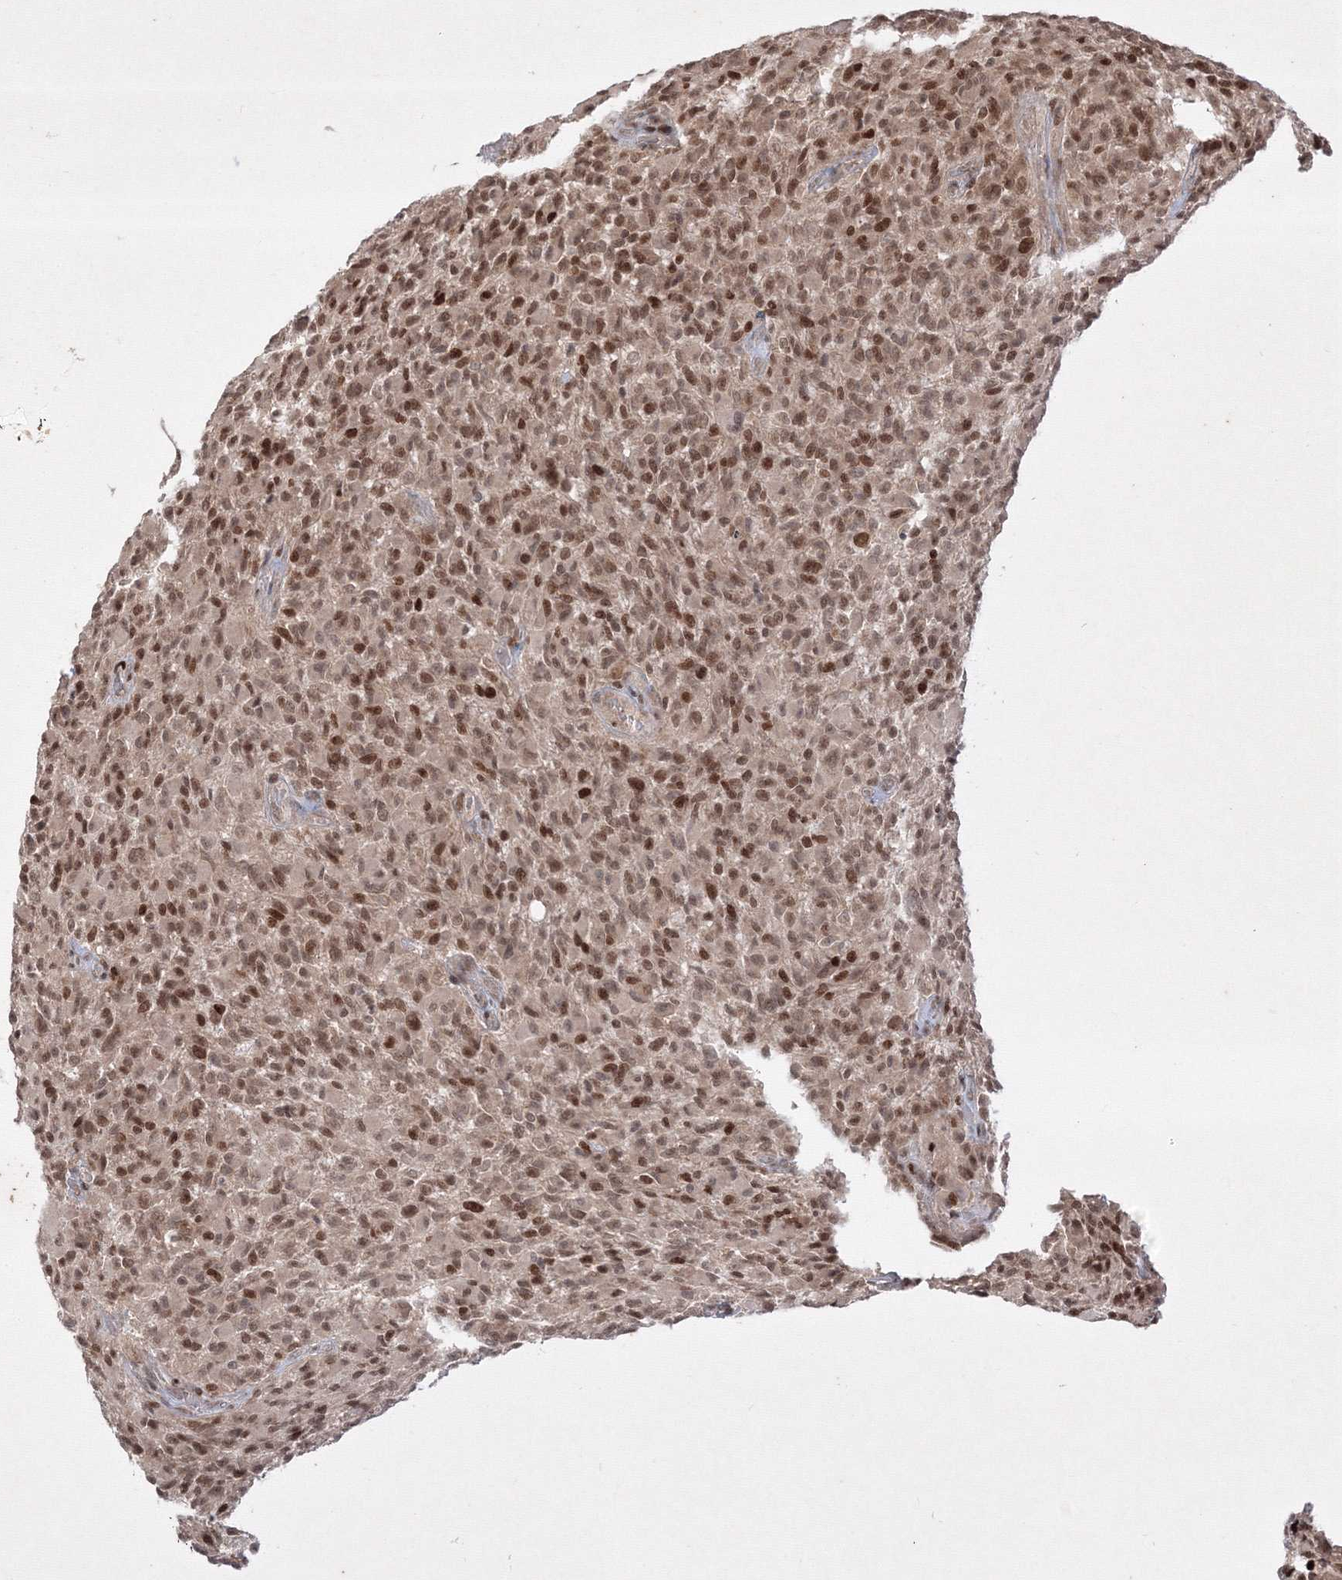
{"staining": {"intensity": "moderate", "quantity": ">75%", "location": "nuclear"}, "tissue": "glioma", "cell_type": "Tumor cells", "image_type": "cancer", "snomed": [{"axis": "morphology", "description": "Glioma, malignant, High grade"}, {"axis": "topography", "description": "Brain"}], "caption": "Immunohistochemical staining of human glioma shows medium levels of moderate nuclear staining in approximately >75% of tumor cells.", "gene": "TAB1", "patient": {"sex": "male", "age": 71}}